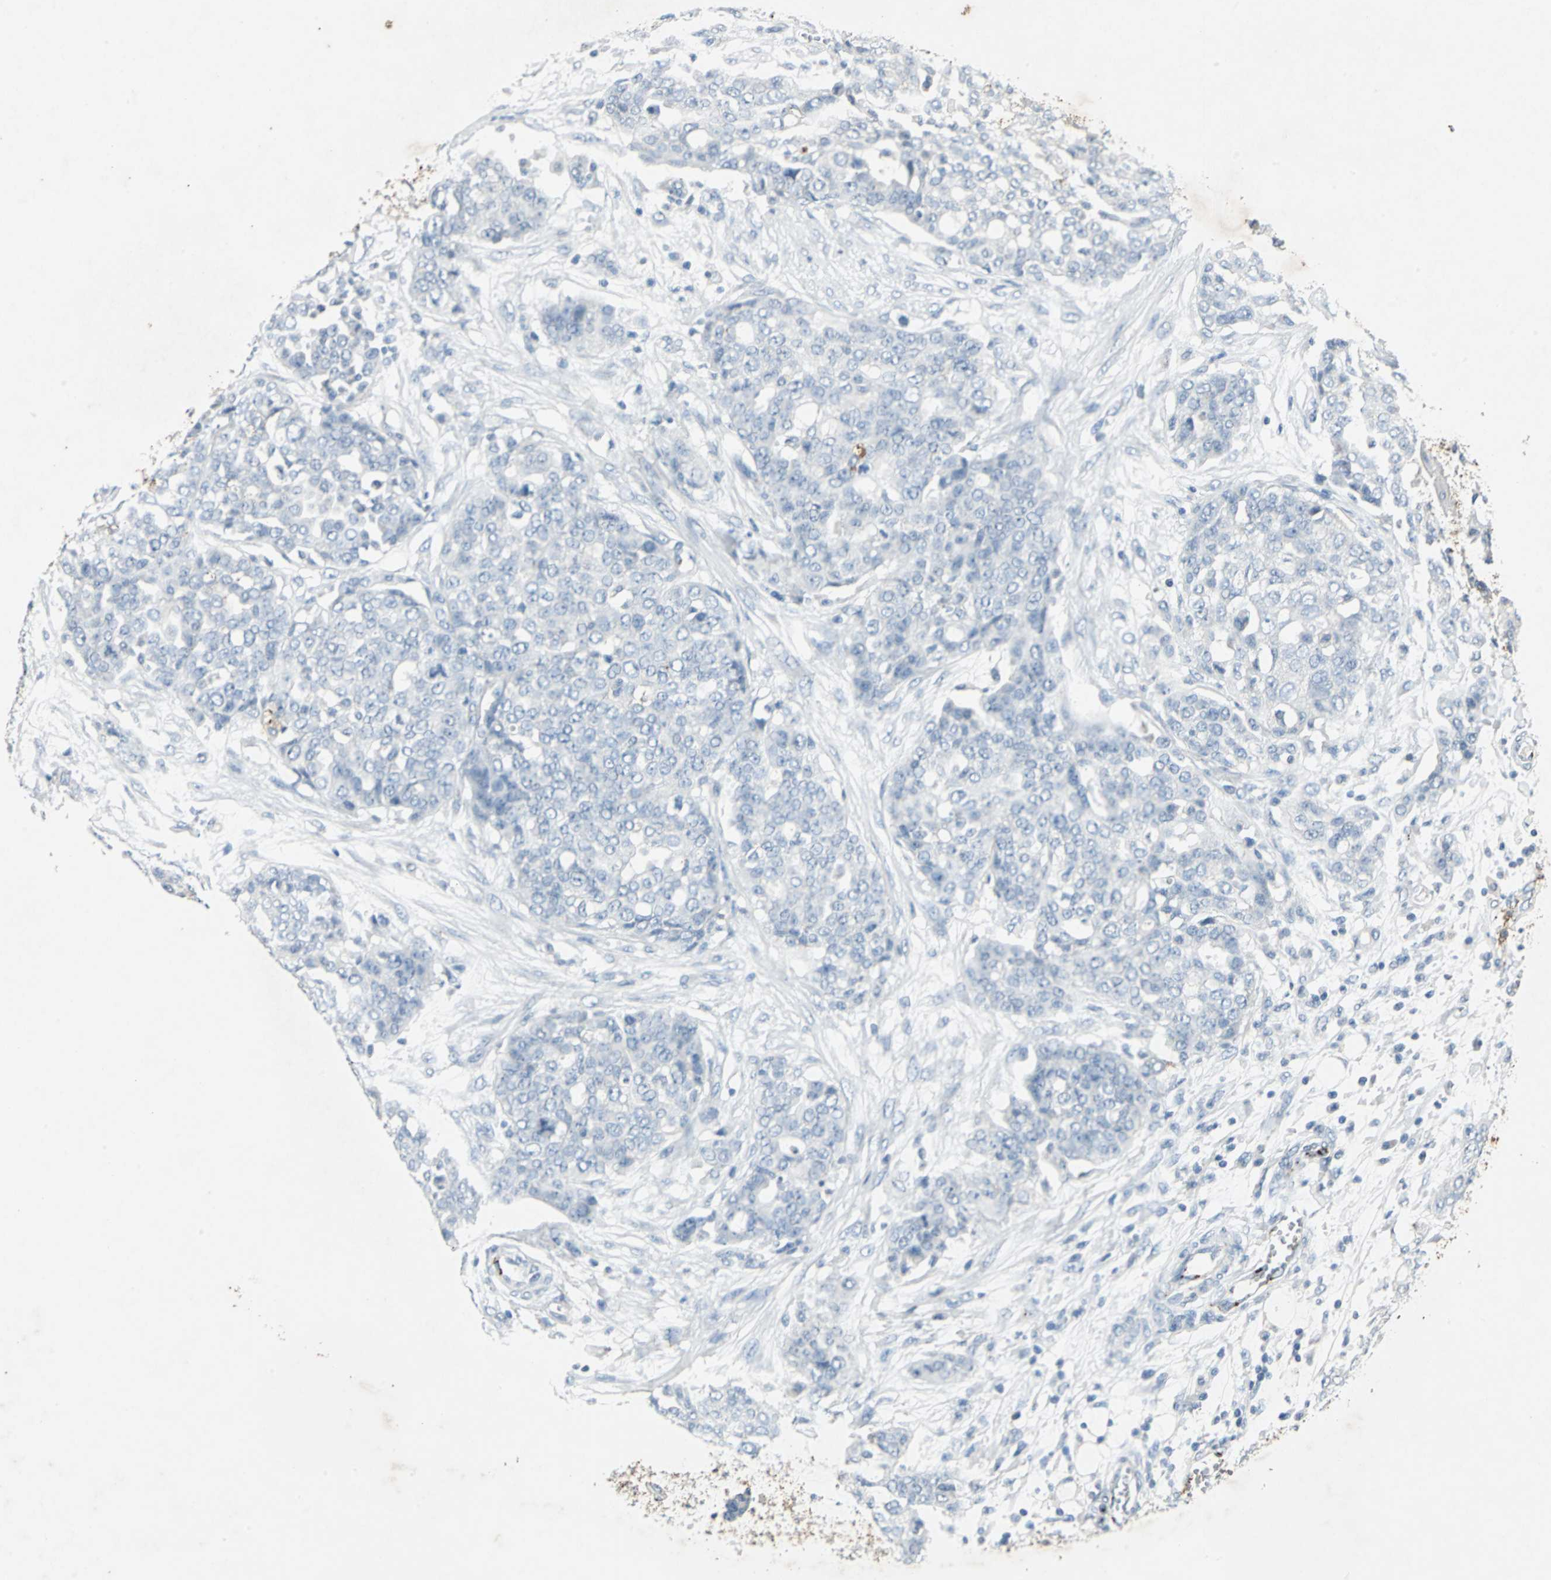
{"staining": {"intensity": "negative", "quantity": "none", "location": "none"}, "tissue": "ovarian cancer", "cell_type": "Tumor cells", "image_type": "cancer", "snomed": [{"axis": "morphology", "description": "Cystadenocarcinoma, serous, NOS"}, {"axis": "topography", "description": "Soft tissue"}, {"axis": "topography", "description": "Ovary"}], "caption": "Immunohistochemistry (IHC) of ovarian cancer shows no expression in tumor cells.", "gene": "CAMK2B", "patient": {"sex": "female", "age": 57}}